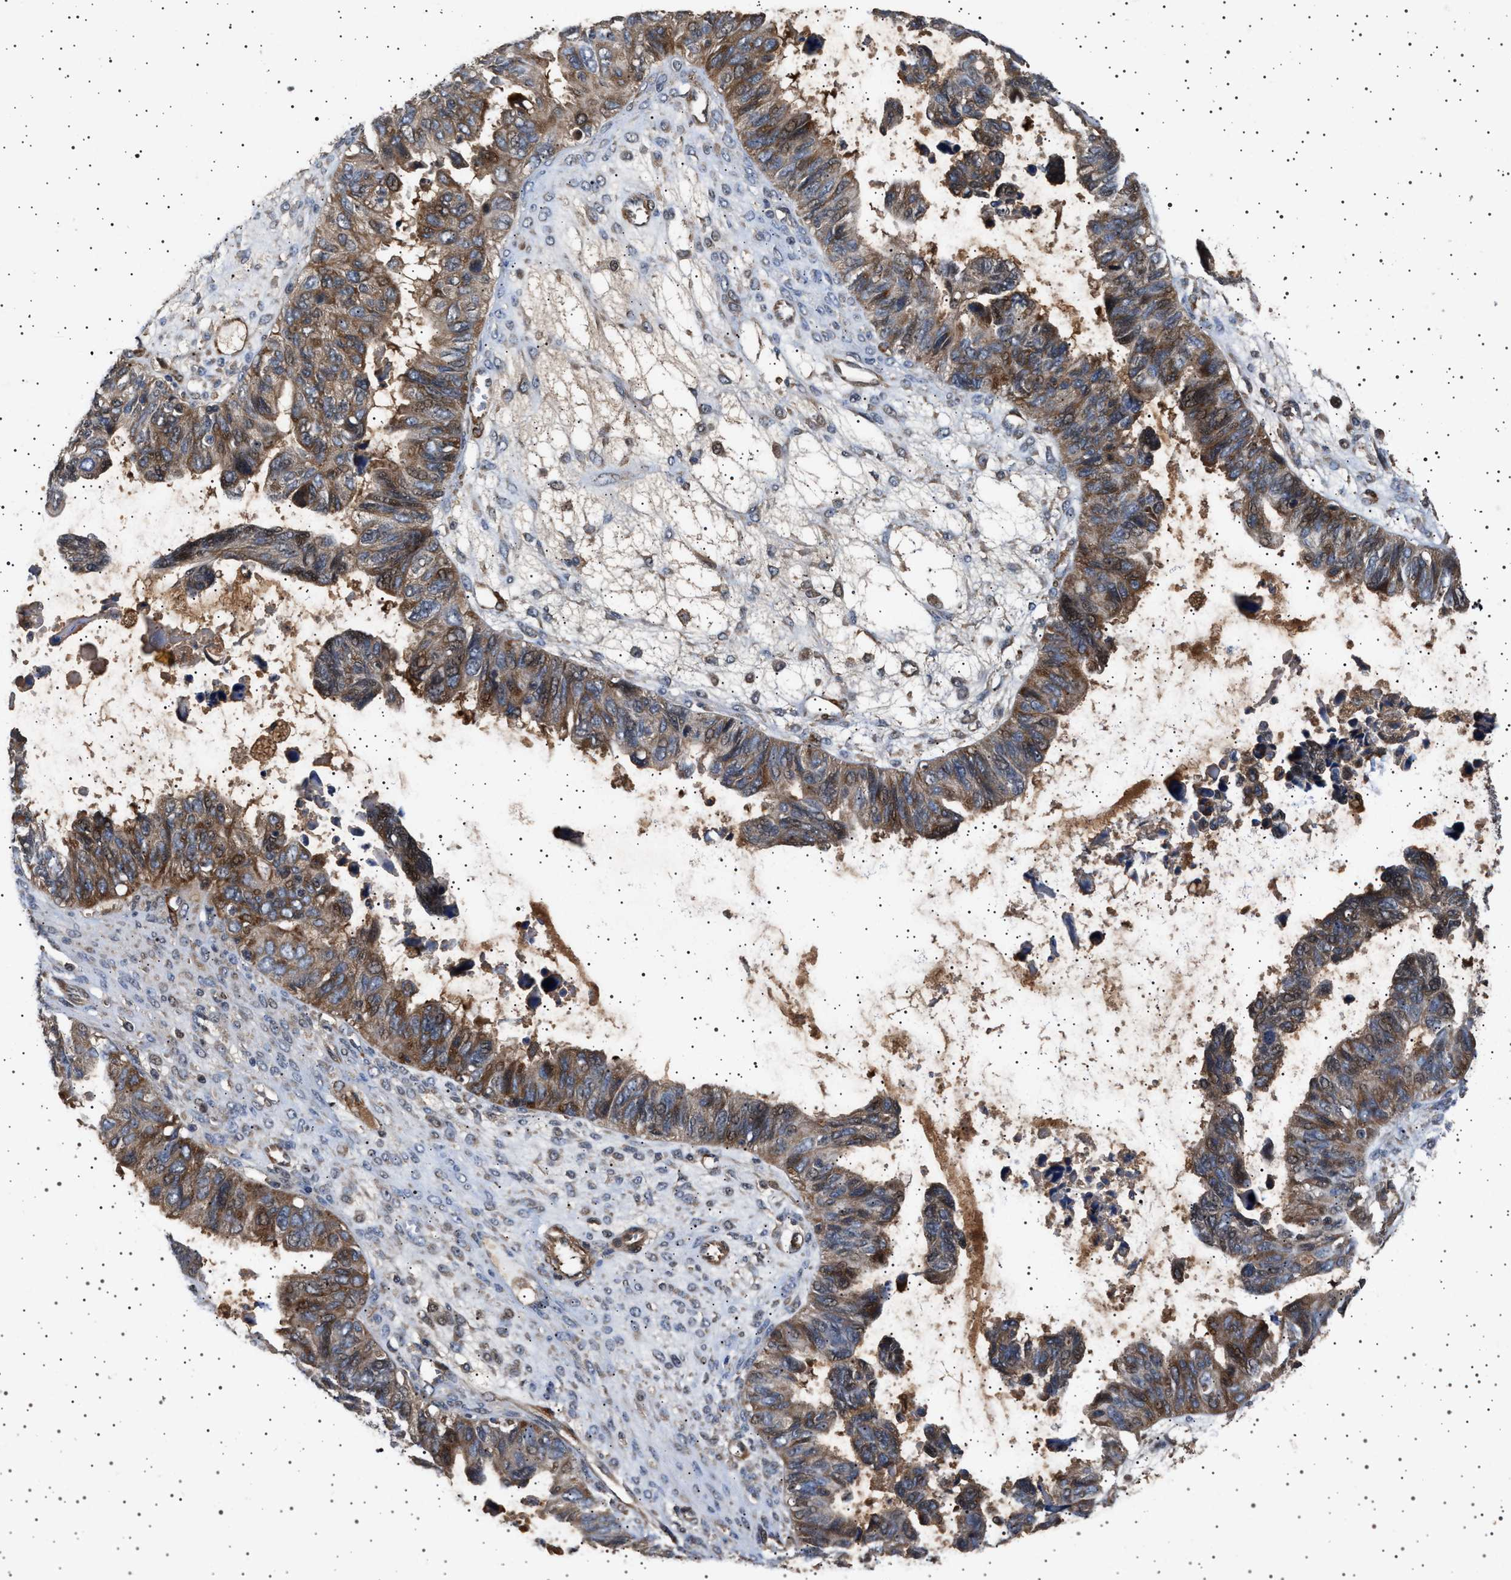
{"staining": {"intensity": "moderate", "quantity": ">75%", "location": "cytoplasmic/membranous"}, "tissue": "ovarian cancer", "cell_type": "Tumor cells", "image_type": "cancer", "snomed": [{"axis": "morphology", "description": "Cystadenocarcinoma, serous, NOS"}, {"axis": "topography", "description": "Ovary"}], "caption": "A medium amount of moderate cytoplasmic/membranous positivity is appreciated in approximately >75% of tumor cells in serous cystadenocarcinoma (ovarian) tissue.", "gene": "GUCY1B1", "patient": {"sex": "female", "age": 79}}